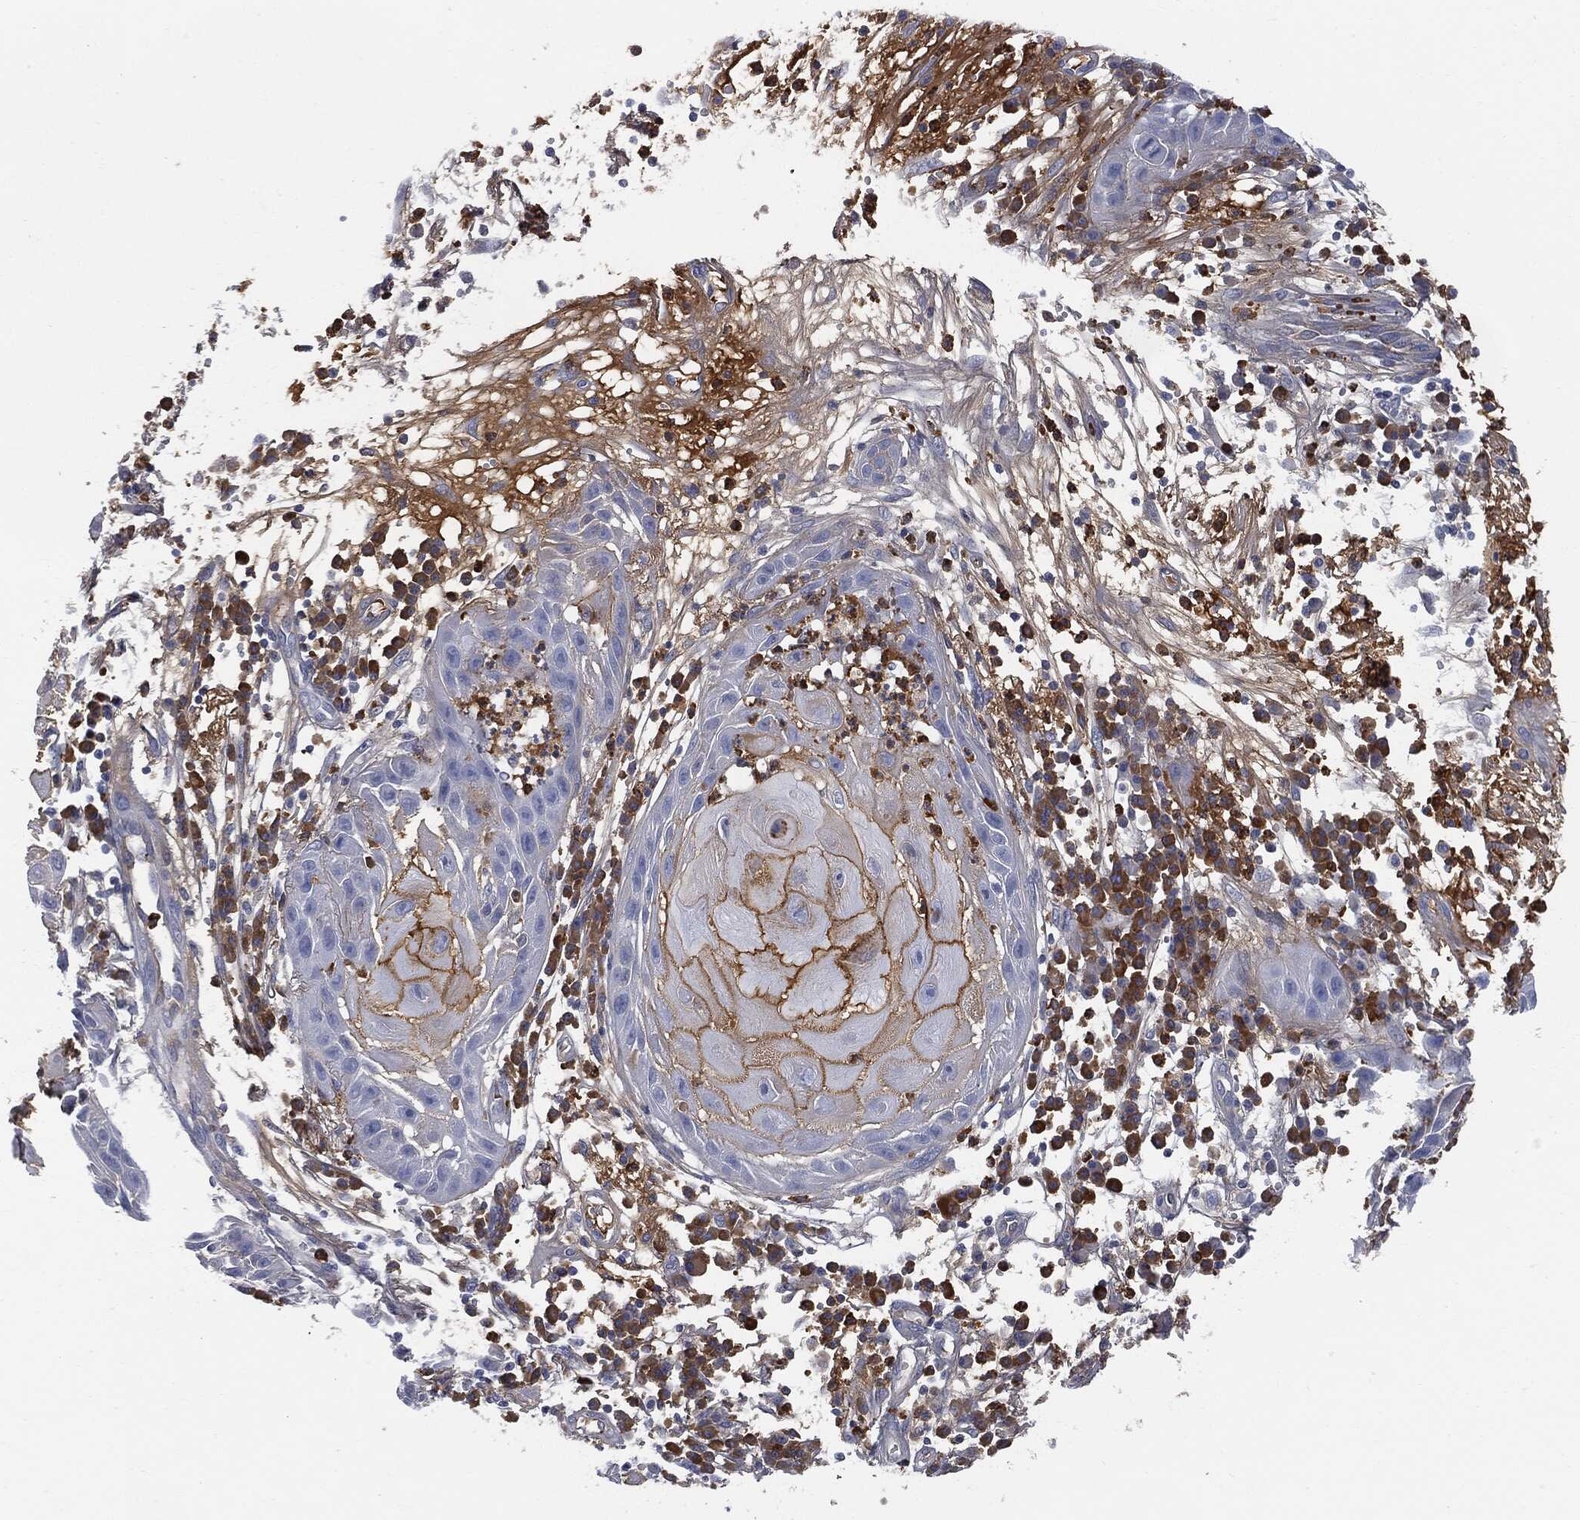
{"staining": {"intensity": "strong", "quantity": "<25%", "location": "cytoplasmic/membranous"}, "tissue": "skin cancer", "cell_type": "Tumor cells", "image_type": "cancer", "snomed": [{"axis": "morphology", "description": "Normal tissue, NOS"}, {"axis": "morphology", "description": "Squamous cell carcinoma, NOS"}, {"axis": "topography", "description": "Skin"}], "caption": "An immunohistochemistry micrograph of neoplastic tissue is shown. Protein staining in brown labels strong cytoplasmic/membranous positivity in skin cancer within tumor cells. The protein of interest is shown in brown color, while the nuclei are stained blue.", "gene": "BTK", "patient": {"sex": "male", "age": 79}}